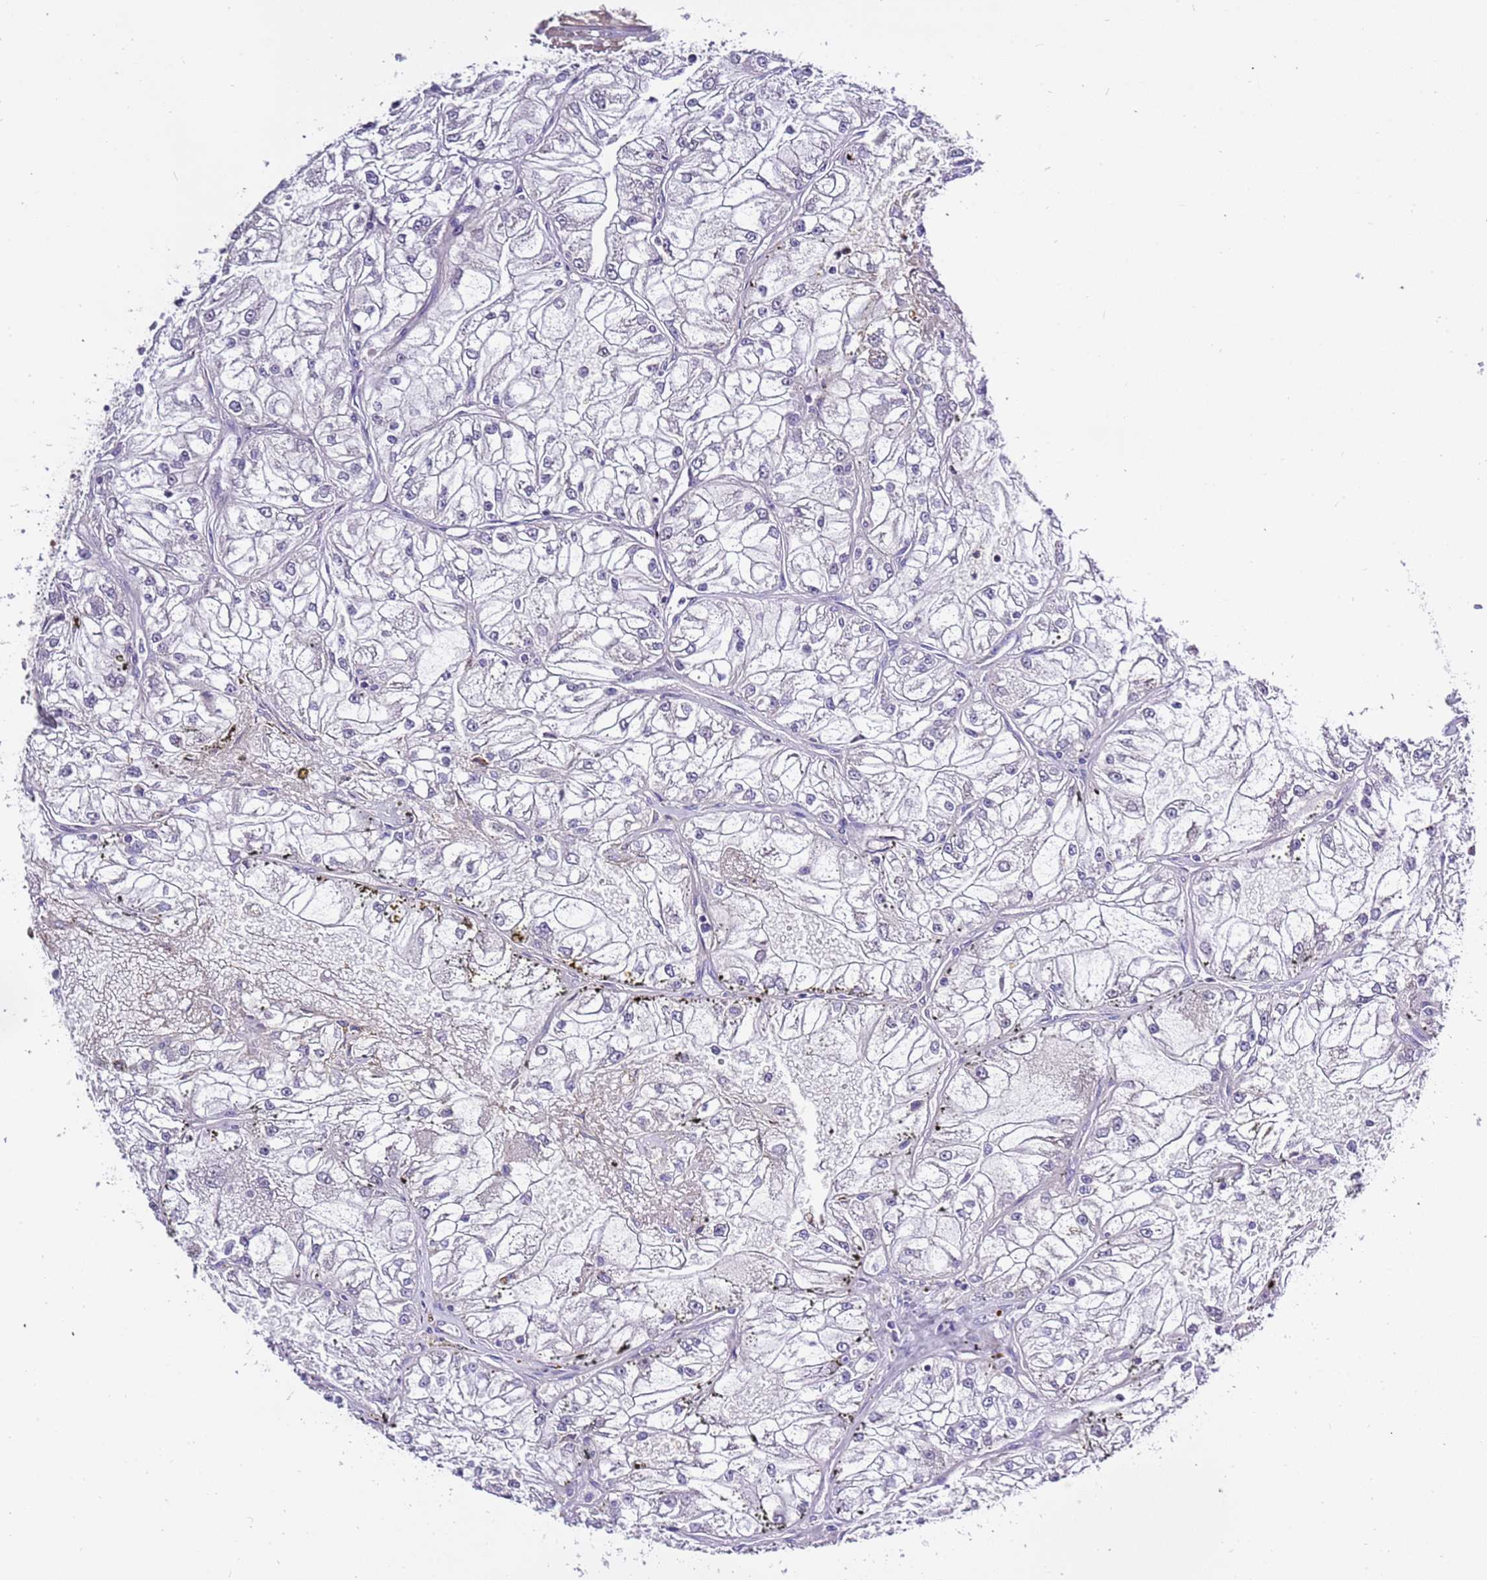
{"staining": {"intensity": "negative", "quantity": "none", "location": "none"}, "tissue": "renal cancer", "cell_type": "Tumor cells", "image_type": "cancer", "snomed": [{"axis": "morphology", "description": "Adenocarcinoma, NOS"}, {"axis": "topography", "description": "Kidney"}], "caption": "Adenocarcinoma (renal) stained for a protein using immunohistochemistry (IHC) shows no staining tumor cells.", "gene": "STIP1", "patient": {"sex": "female", "age": 72}}